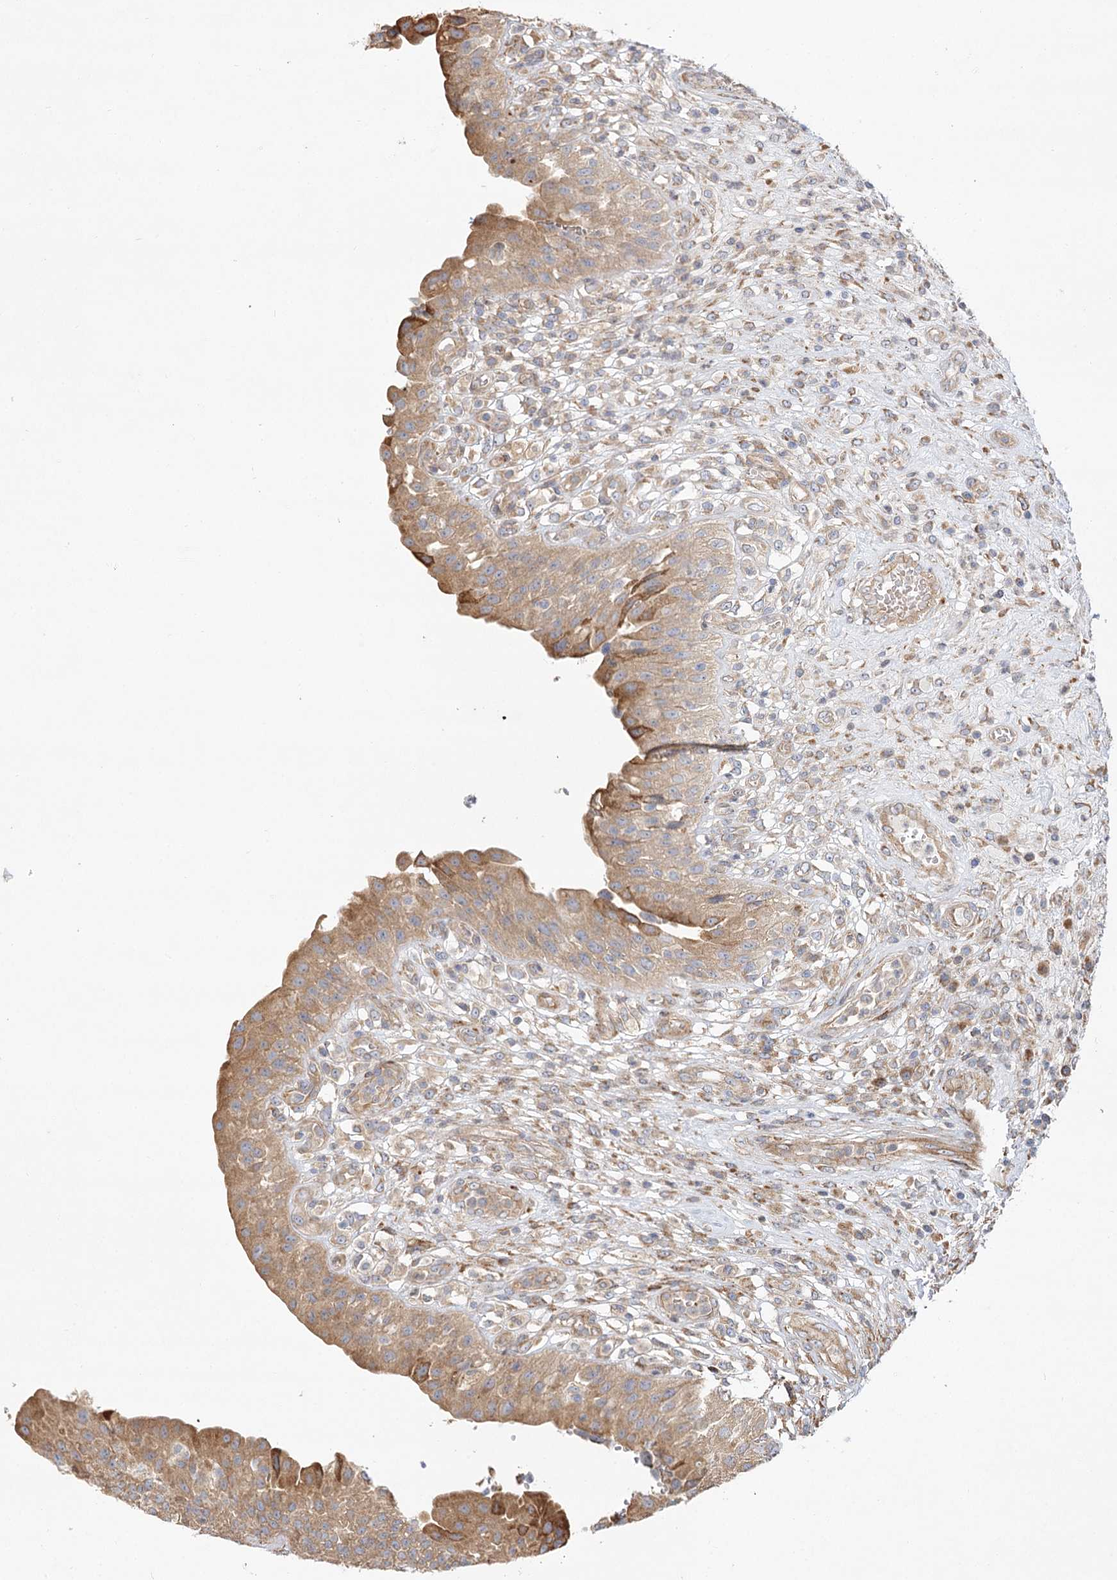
{"staining": {"intensity": "moderate", "quantity": ">75%", "location": "cytoplasmic/membranous"}, "tissue": "urinary bladder", "cell_type": "Urothelial cells", "image_type": "normal", "snomed": [{"axis": "morphology", "description": "Normal tissue, NOS"}, {"axis": "topography", "description": "Urinary bladder"}], "caption": "This photomicrograph reveals immunohistochemistry staining of benign urinary bladder, with medium moderate cytoplasmic/membranous staining in approximately >75% of urothelial cells.", "gene": "ZFYVE16", "patient": {"sex": "female", "age": 62}}